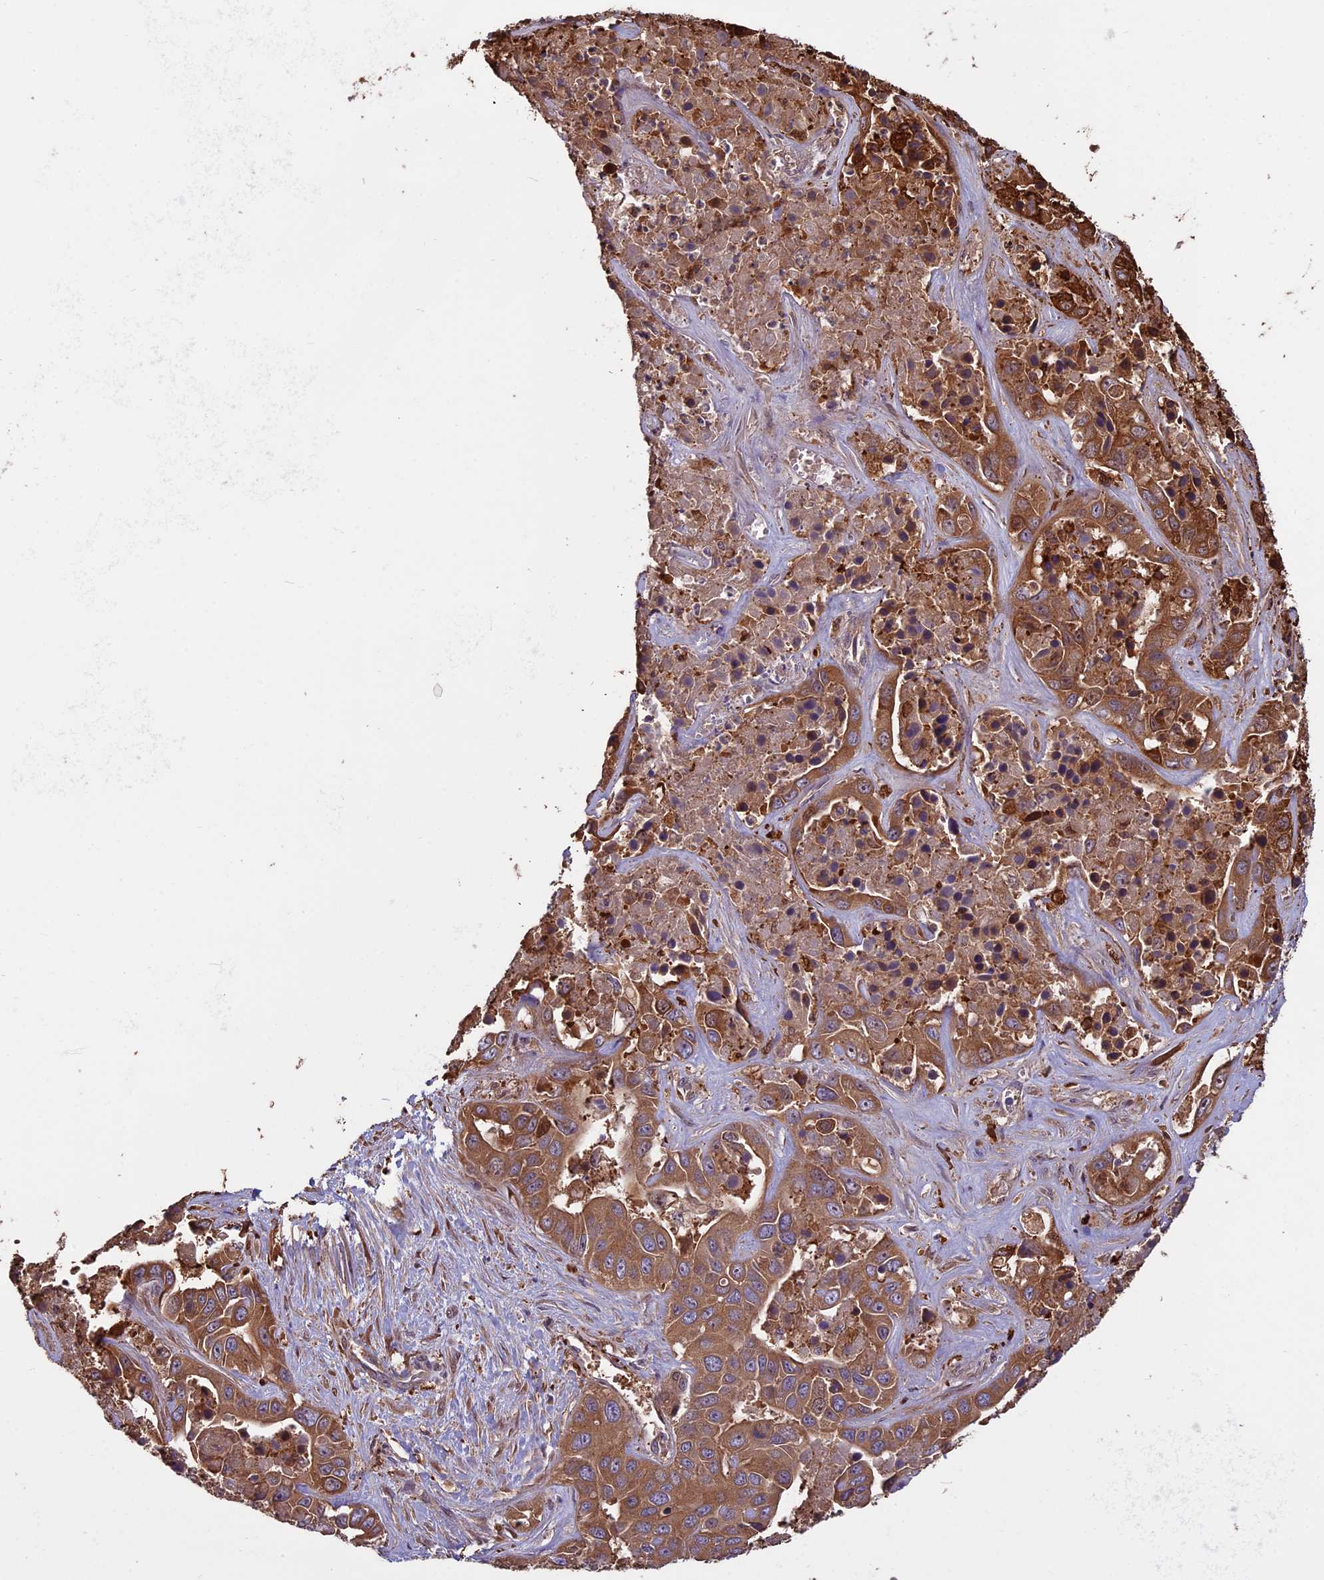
{"staining": {"intensity": "moderate", "quantity": ">75%", "location": "cytoplasmic/membranous"}, "tissue": "liver cancer", "cell_type": "Tumor cells", "image_type": "cancer", "snomed": [{"axis": "morphology", "description": "Cholangiocarcinoma"}, {"axis": "topography", "description": "Liver"}], "caption": "Human cholangiocarcinoma (liver) stained for a protein (brown) reveals moderate cytoplasmic/membranous positive expression in about >75% of tumor cells.", "gene": "VWA3A", "patient": {"sex": "female", "age": 52}}